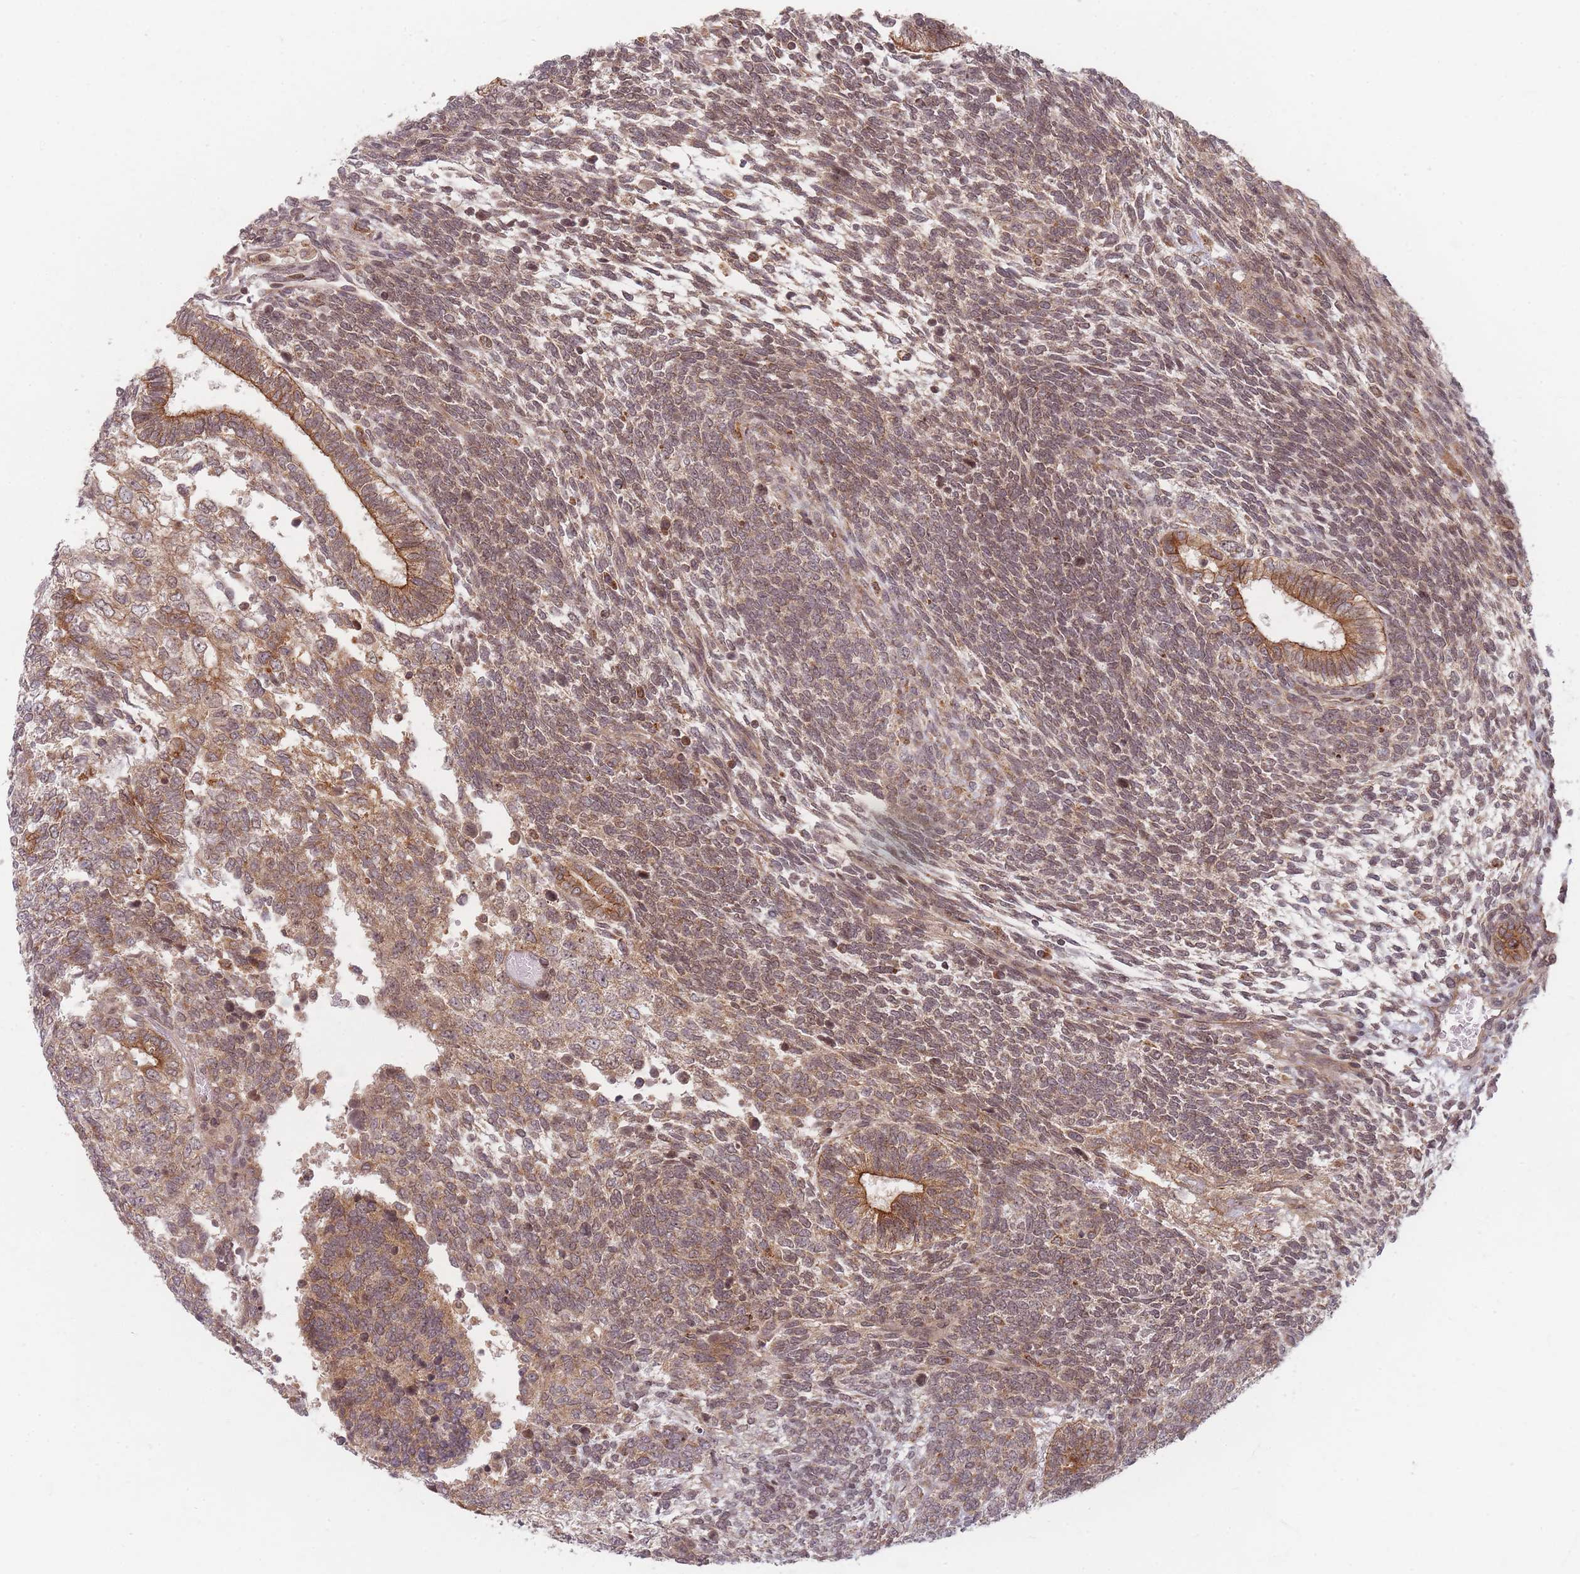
{"staining": {"intensity": "moderate", "quantity": ">75%", "location": "cytoplasmic/membranous"}, "tissue": "testis cancer", "cell_type": "Tumor cells", "image_type": "cancer", "snomed": [{"axis": "morphology", "description": "Carcinoma, Embryonal, NOS"}, {"axis": "topography", "description": "Testis"}], "caption": "Moderate cytoplasmic/membranous protein positivity is present in about >75% of tumor cells in testis cancer (embryonal carcinoma). The staining was performed using DAB, with brown indicating positive protein expression. Nuclei are stained blue with hematoxylin.", "gene": "RADX", "patient": {"sex": "male", "age": 23}}